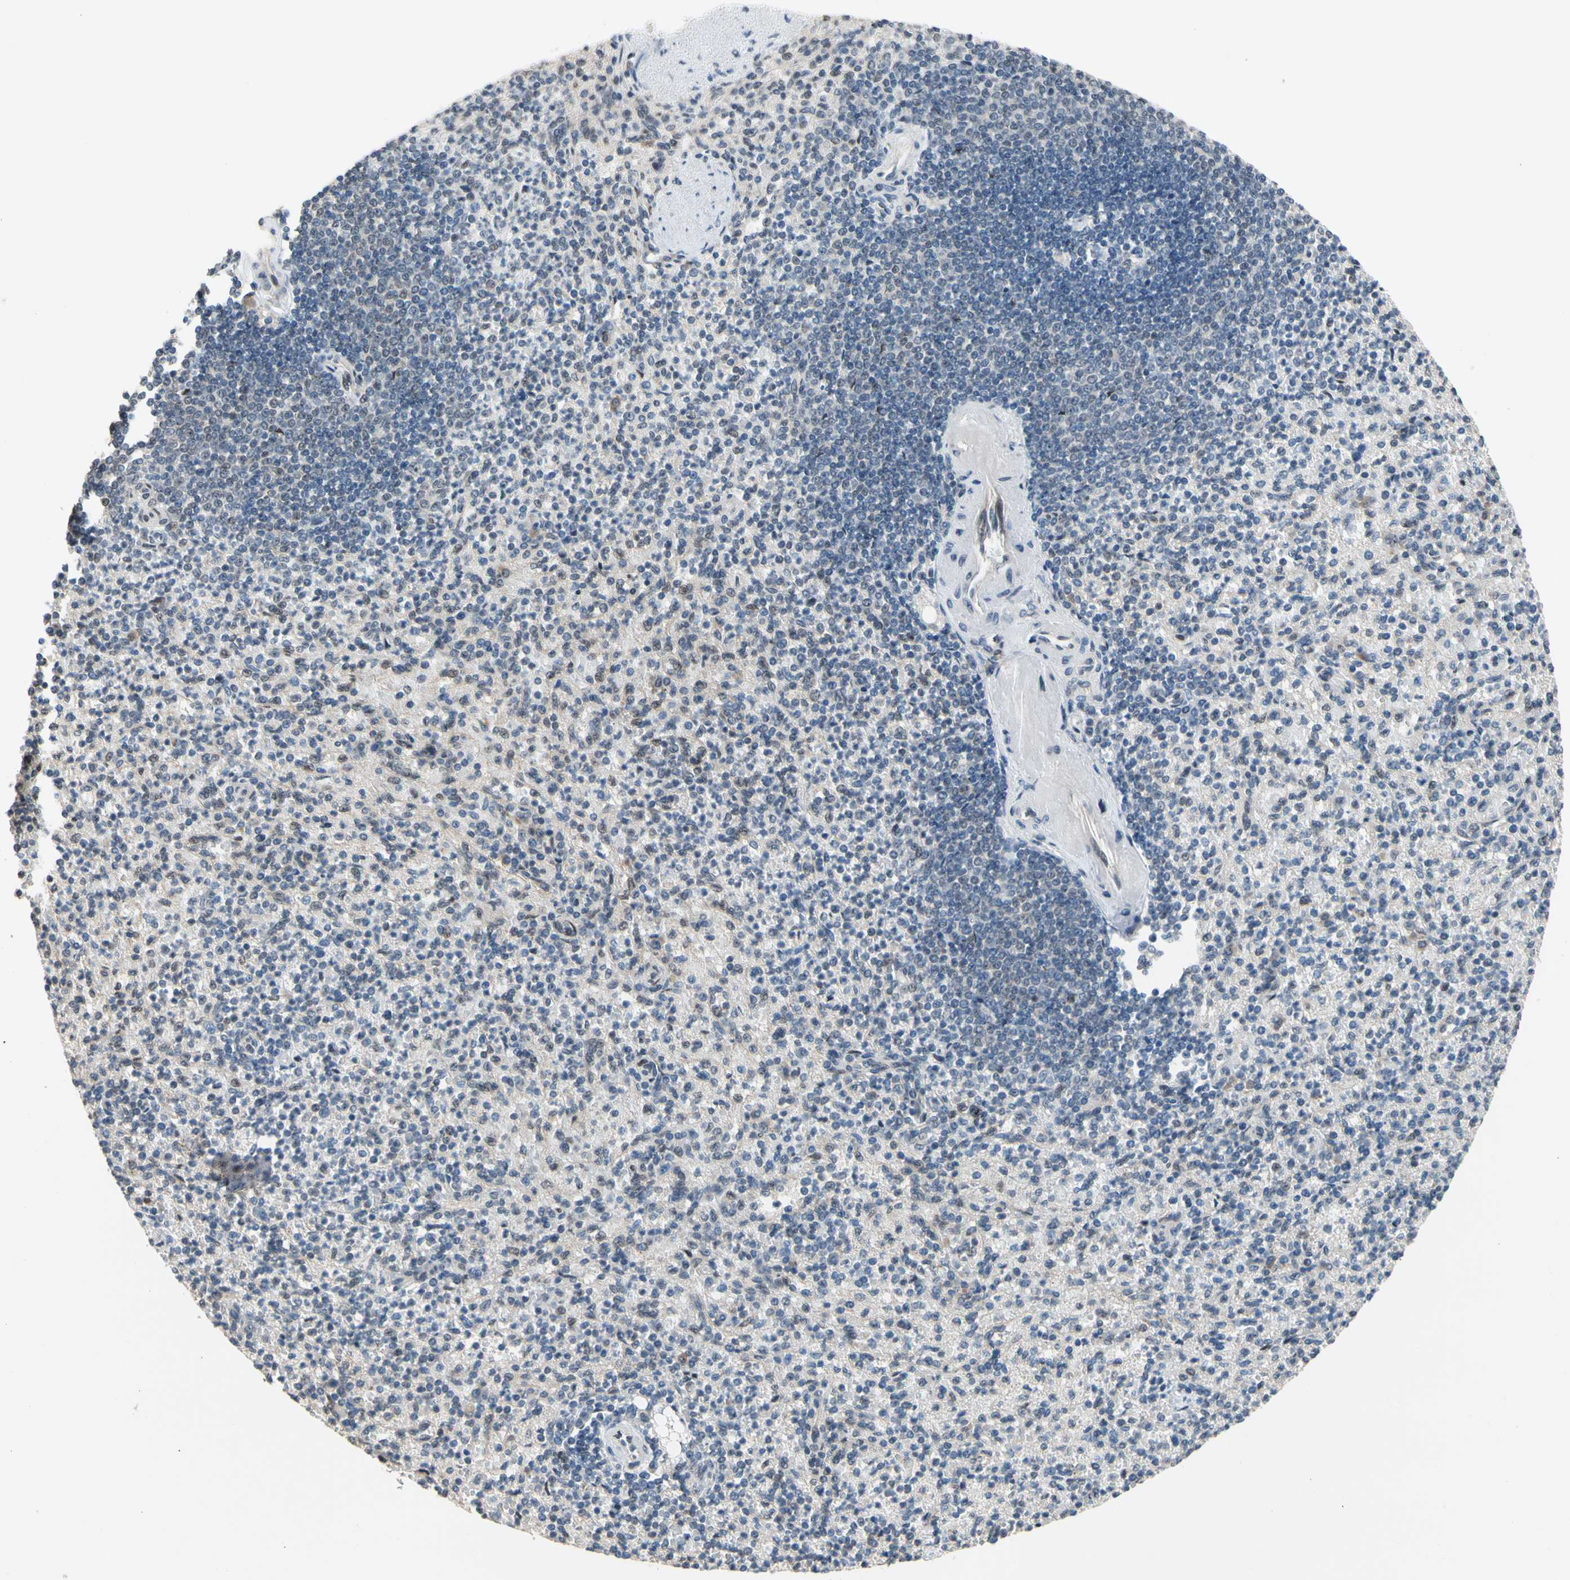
{"staining": {"intensity": "weak", "quantity": "25%-75%", "location": "cytoplasmic/membranous"}, "tissue": "spleen", "cell_type": "Cells in red pulp", "image_type": "normal", "snomed": [{"axis": "morphology", "description": "Normal tissue, NOS"}, {"axis": "topography", "description": "Spleen"}], "caption": "Human spleen stained with a brown dye shows weak cytoplasmic/membranous positive staining in about 25%-75% of cells in red pulp.", "gene": "NGEF", "patient": {"sex": "female", "age": 74}}